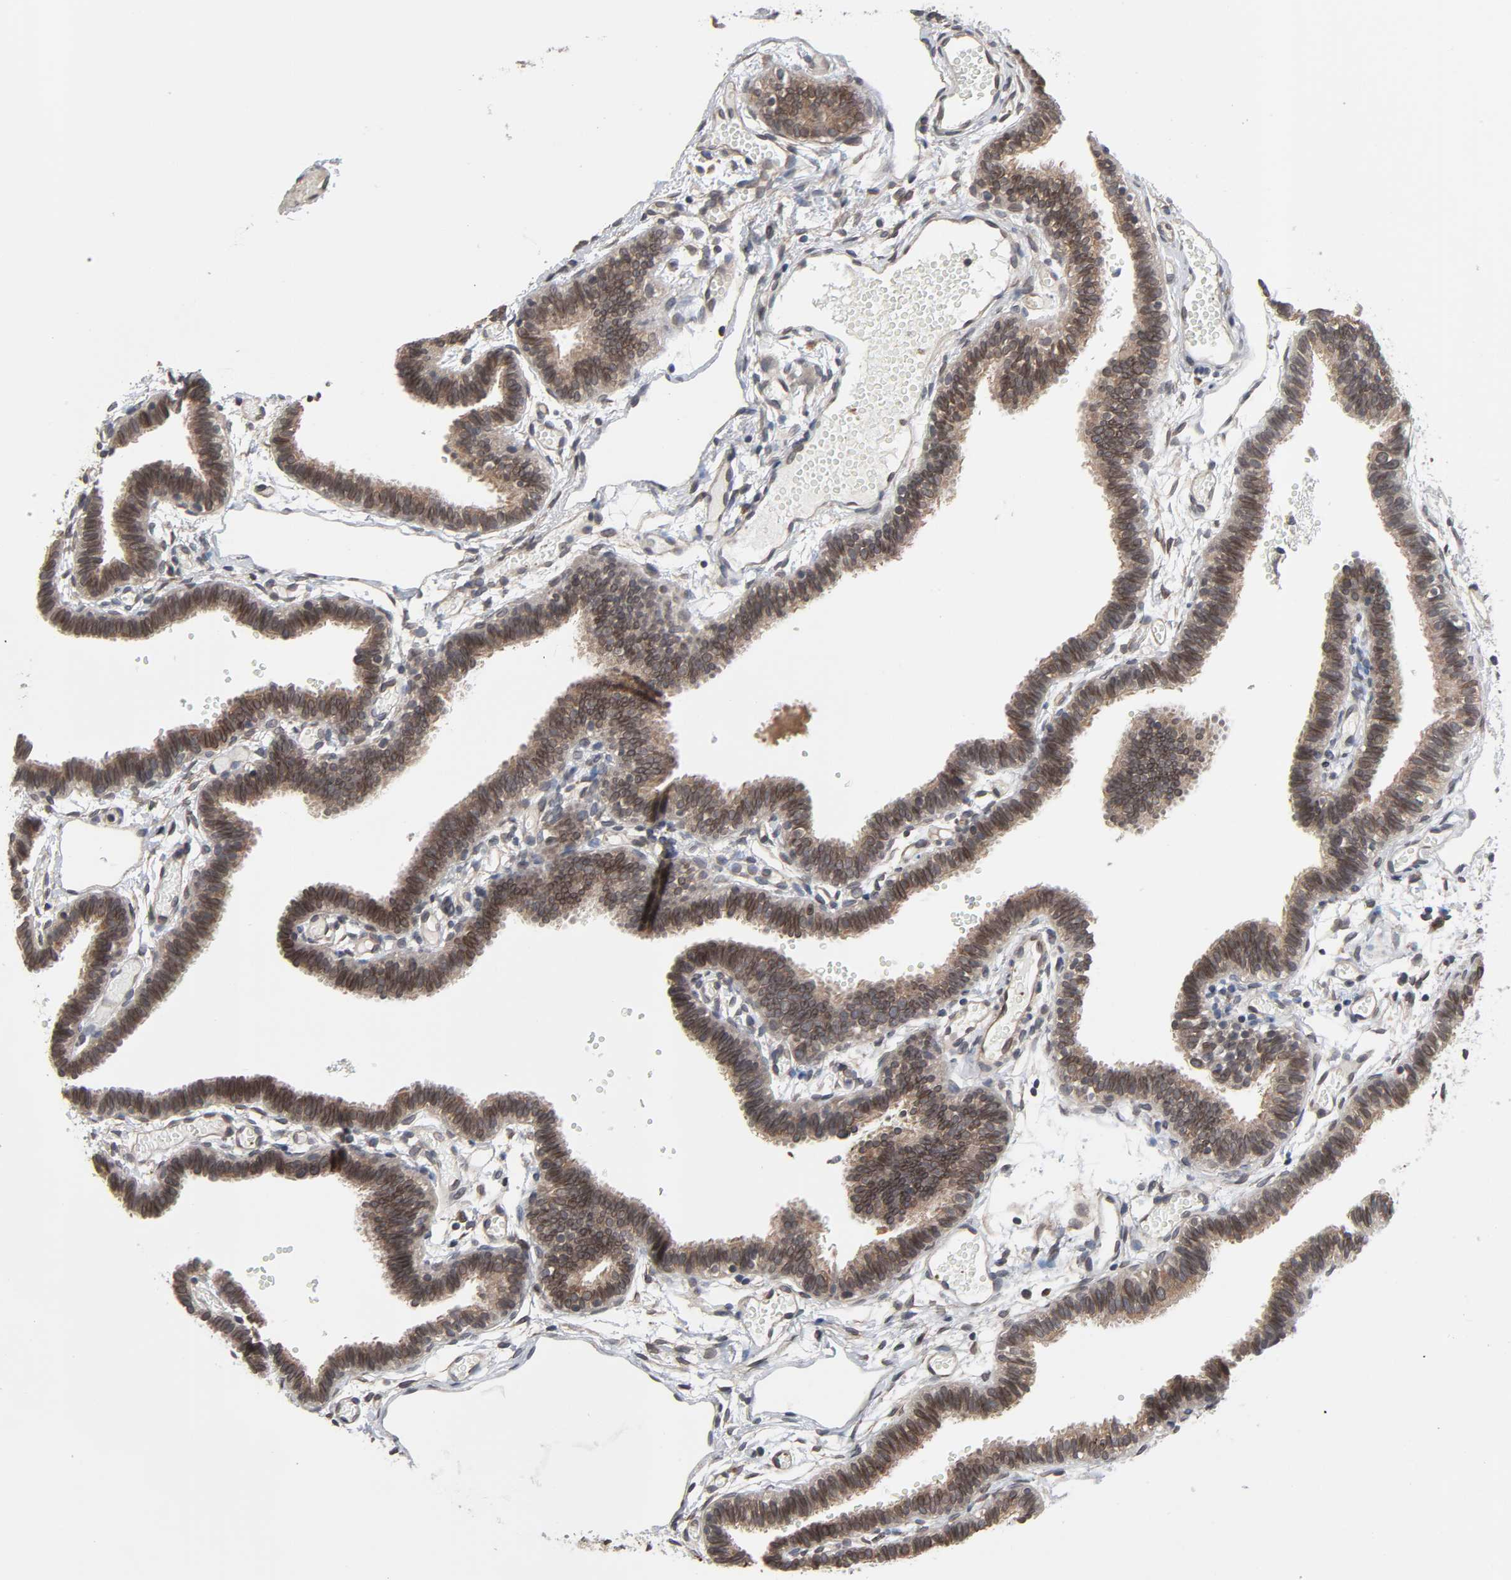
{"staining": {"intensity": "moderate", "quantity": ">75%", "location": "cytoplasmic/membranous,nuclear"}, "tissue": "fallopian tube", "cell_type": "Glandular cells", "image_type": "normal", "snomed": [{"axis": "morphology", "description": "Normal tissue, NOS"}, {"axis": "topography", "description": "Fallopian tube"}], "caption": "Immunohistochemical staining of benign human fallopian tube displays medium levels of moderate cytoplasmic/membranous,nuclear expression in about >75% of glandular cells. (Stains: DAB (3,3'-diaminobenzidine) in brown, nuclei in blue, Microscopy: brightfield microscopy at high magnification).", "gene": "CCDC175", "patient": {"sex": "female", "age": 29}}